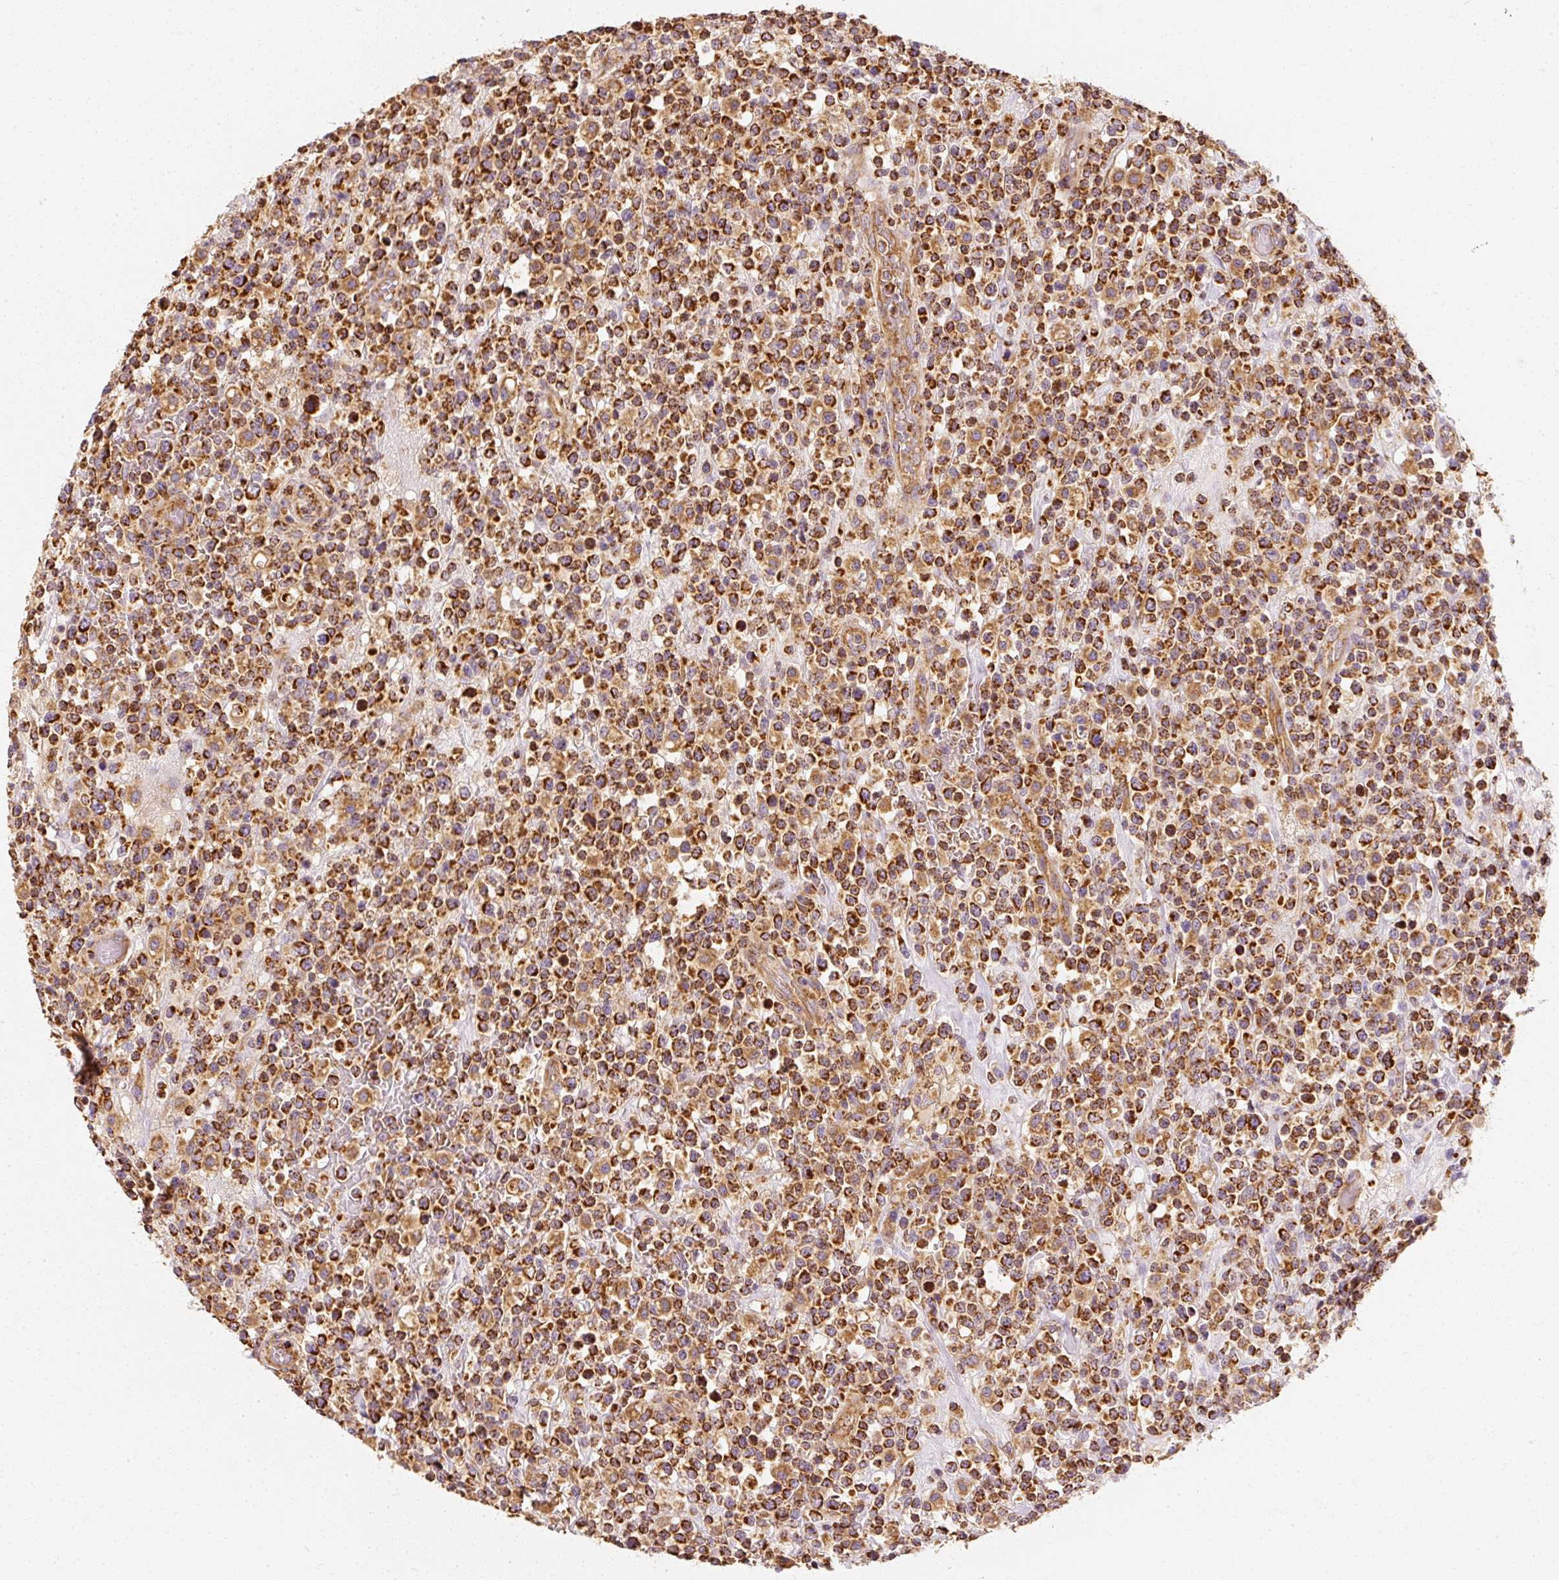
{"staining": {"intensity": "strong", "quantity": ">75%", "location": "cytoplasmic/membranous"}, "tissue": "lymphoma", "cell_type": "Tumor cells", "image_type": "cancer", "snomed": [{"axis": "morphology", "description": "Malignant lymphoma, non-Hodgkin's type, High grade"}, {"axis": "topography", "description": "Colon"}], "caption": "The micrograph exhibits staining of lymphoma, revealing strong cytoplasmic/membranous protein positivity (brown color) within tumor cells.", "gene": "TOMM40", "patient": {"sex": "female", "age": 53}}